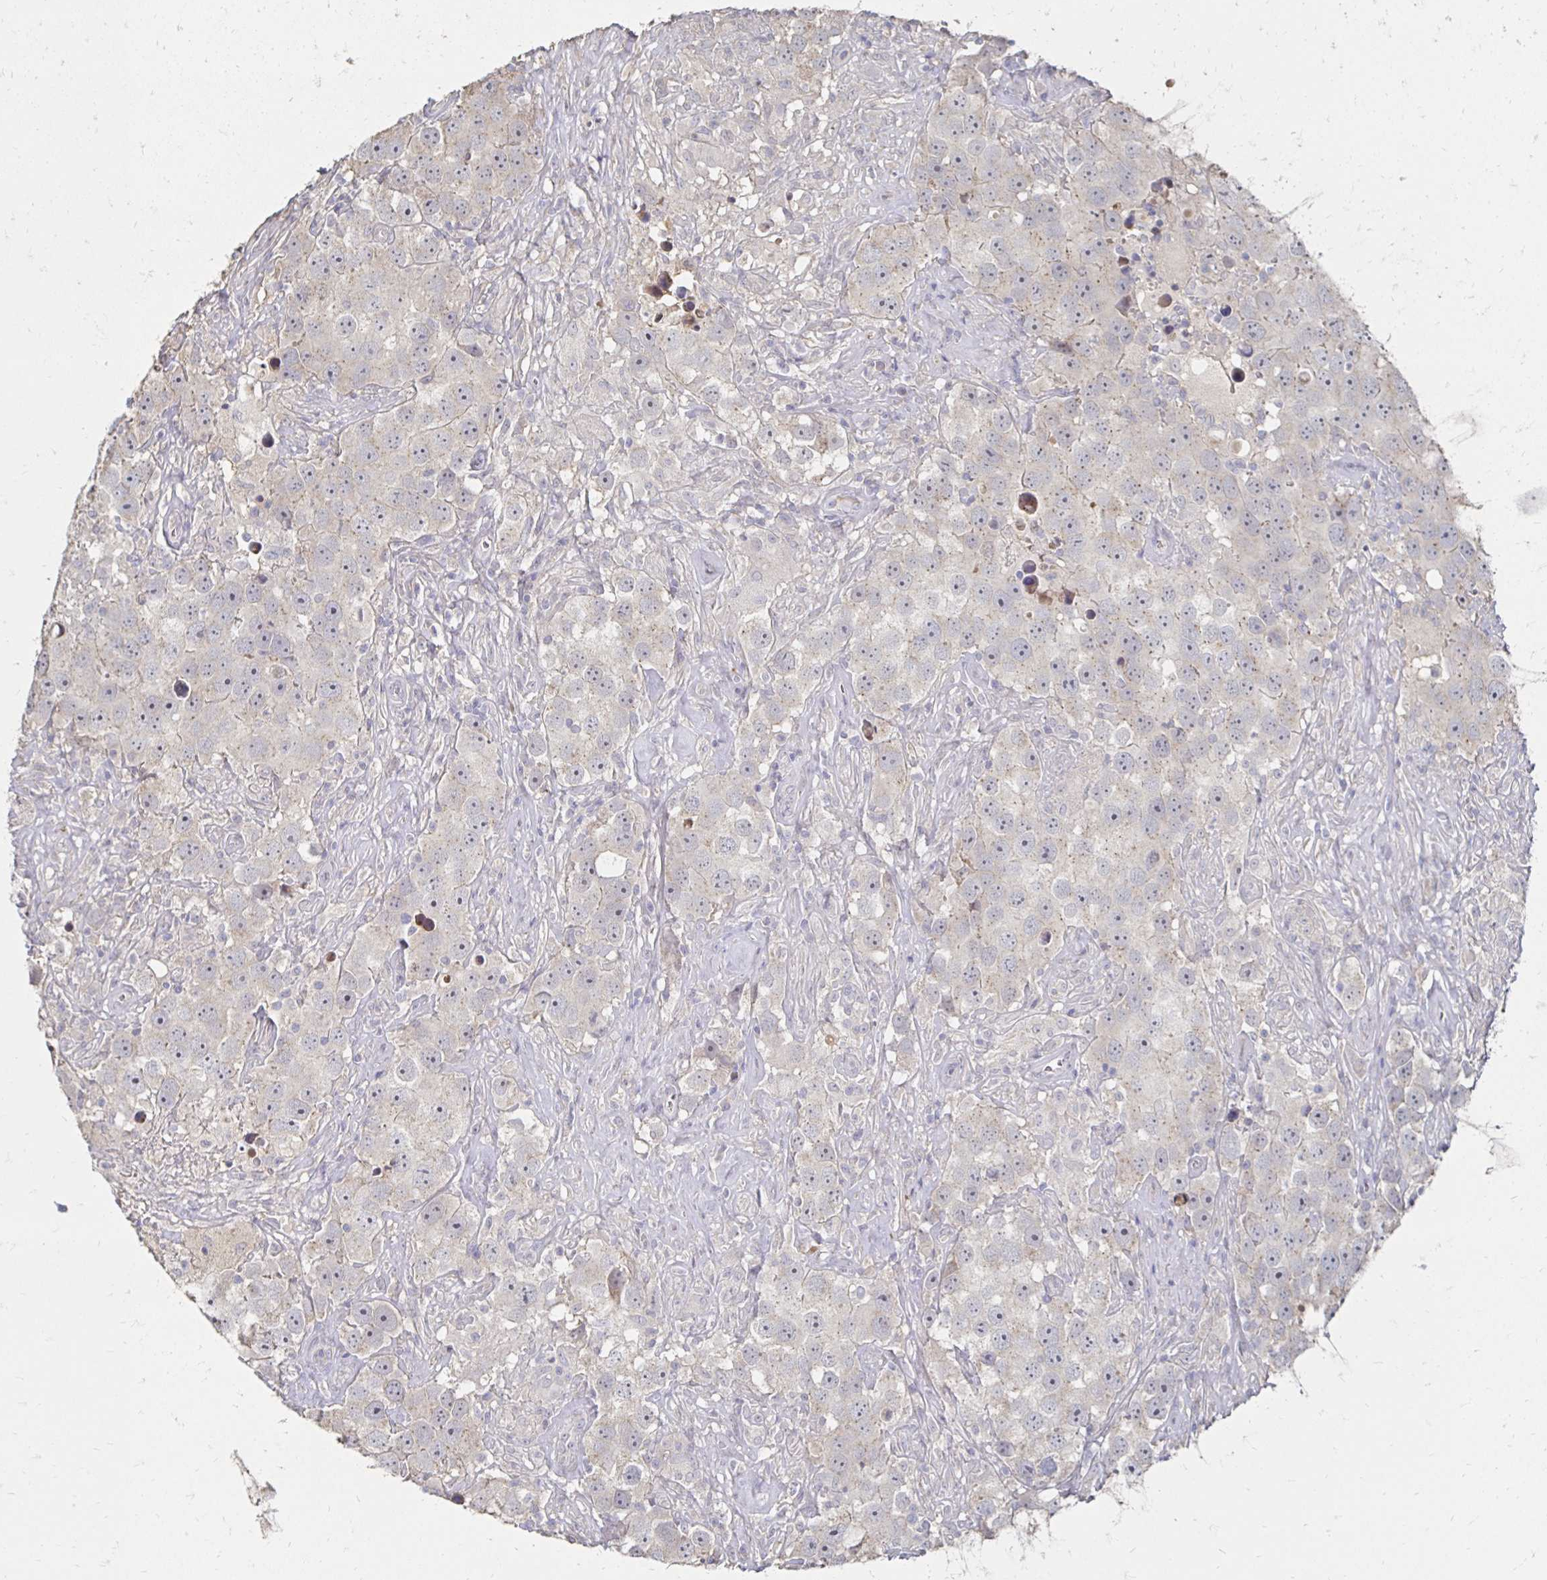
{"staining": {"intensity": "negative", "quantity": "none", "location": "none"}, "tissue": "testis cancer", "cell_type": "Tumor cells", "image_type": "cancer", "snomed": [{"axis": "morphology", "description": "Seminoma, NOS"}, {"axis": "topography", "description": "Testis"}], "caption": "High magnification brightfield microscopy of testis cancer stained with DAB (3,3'-diaminobenzidine) (brown) and counterstained with hematoxylin (blue): tumor cells show no significant staining.", "gene": "ZNF727", "patient": {"sex": "male", "age": 49}}